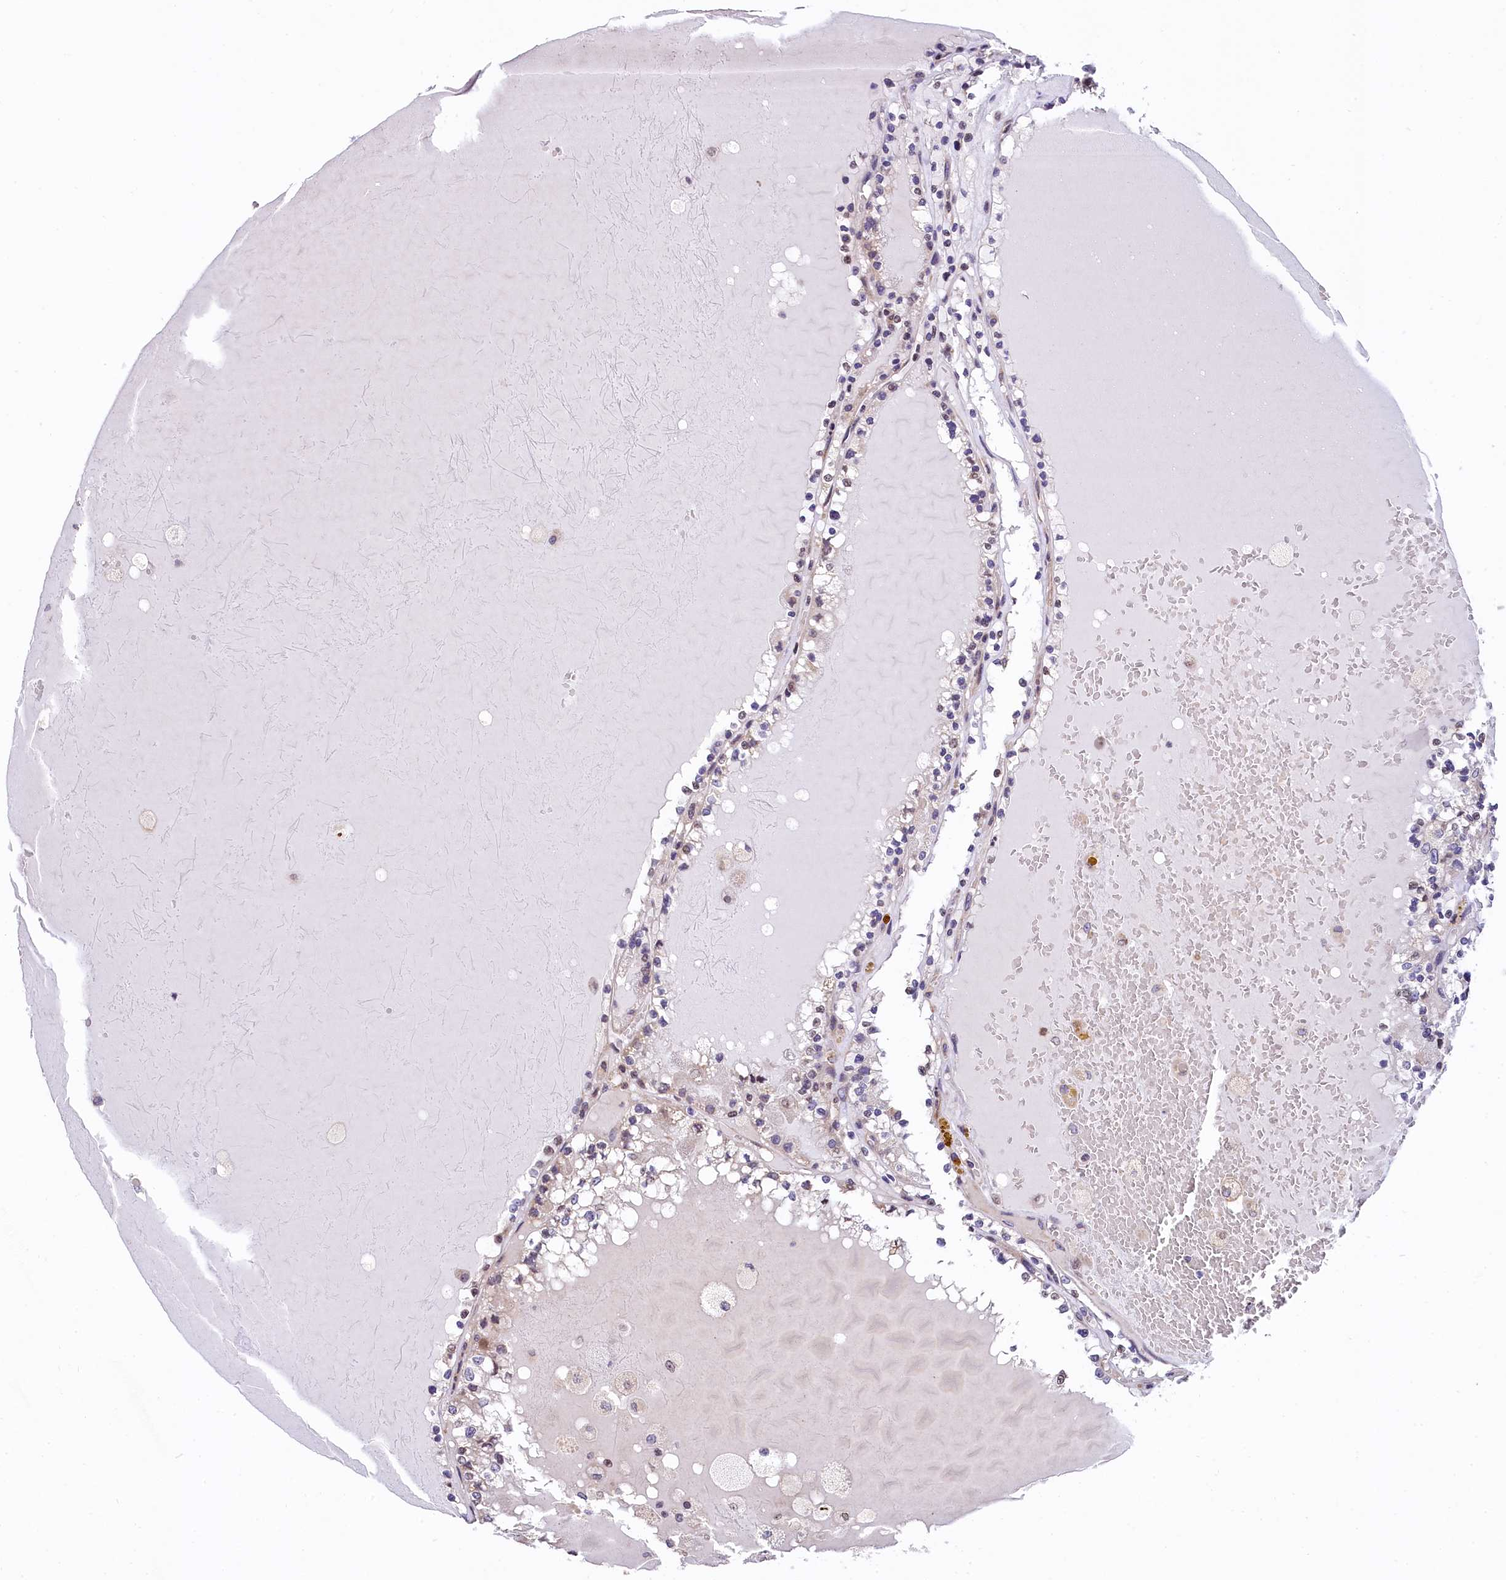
{"staining": {"intensity": "weak", "quantity": "<25%", "location": "nuclear"}, "tissue": "renal cancer", "cell_type": "Tumor cells", "image_type": "cancer", "snomed": [{"axis": "morphology", "description": "Adenocarcinoma, NOS"}, {"axis": "topography", "description": "Kidney"}], "caption": "Tumor cells are negative for protein expression in human renal cancer. Brightfield microscopy of IHC stained with DAB (3,3'-diaminobenzidine) (brown) and hematoxylin (blue), captured at high magnification.", "gene": "ZNF2", "patient": {"sex": "female", "age": 56}}